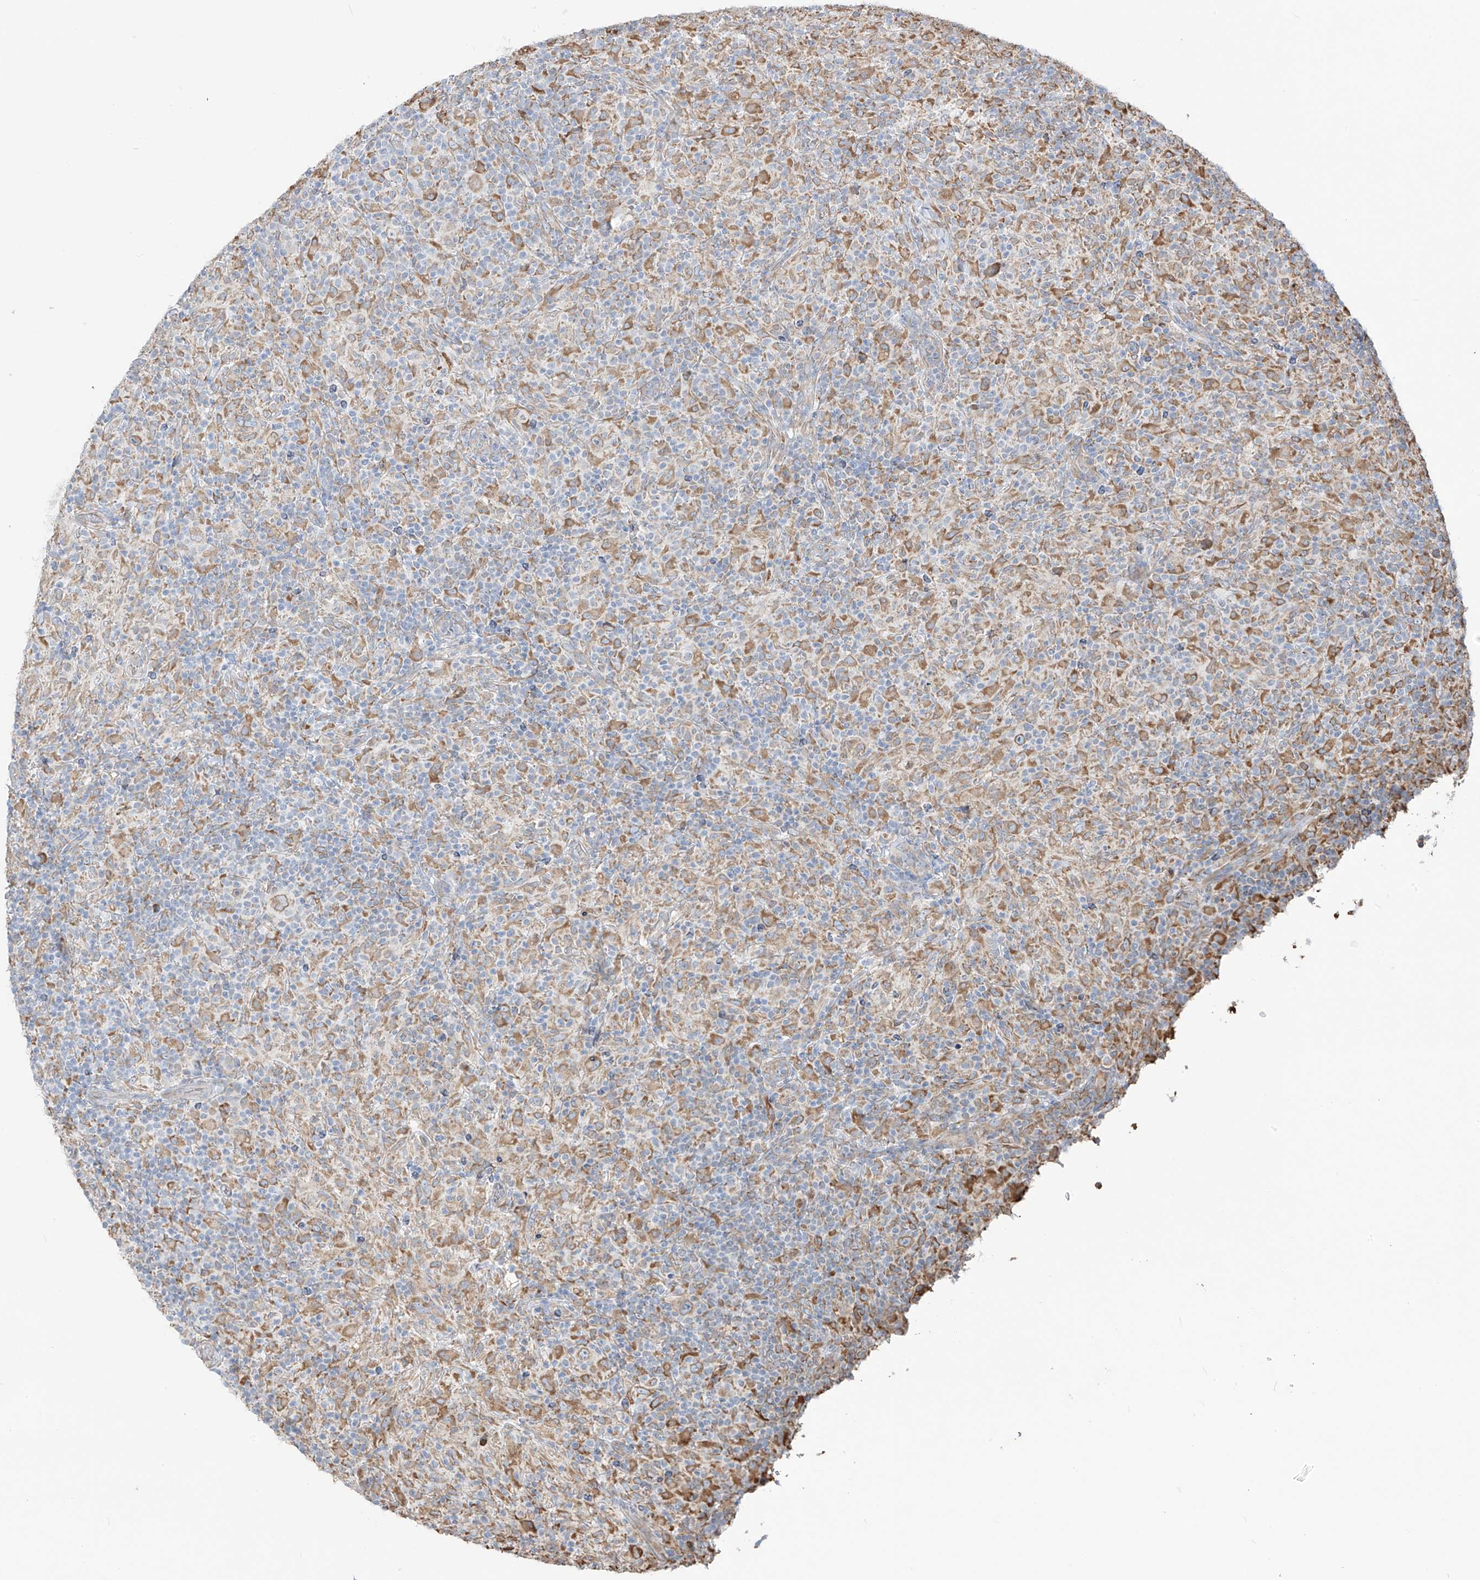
{"staining": {"intensity": "moderate", "quantity": "25%-75%", "location": "cytoplasmic/membranous"}, "tissue": "lymphoma", "cell_type": "Tumor cells", "image_type": "cancer", "snomed": [{"axis": "morphology", "description": "Hodgkin's disease, NOS"}, {"axis": "topography", "description": "Lymph node"}], "caption": "Protein expression analysis of human Hodgkin's disease reveals moderate cytoplasmic/membranous expression in approximately 25%-75% of tumor cells. (Stains: DAB in brown, nuclei in blue, Microscopy: brightfield microscopy at high magnification).", "gene": "PDIA6", "patient": {"sex": "male", "age": 70}}